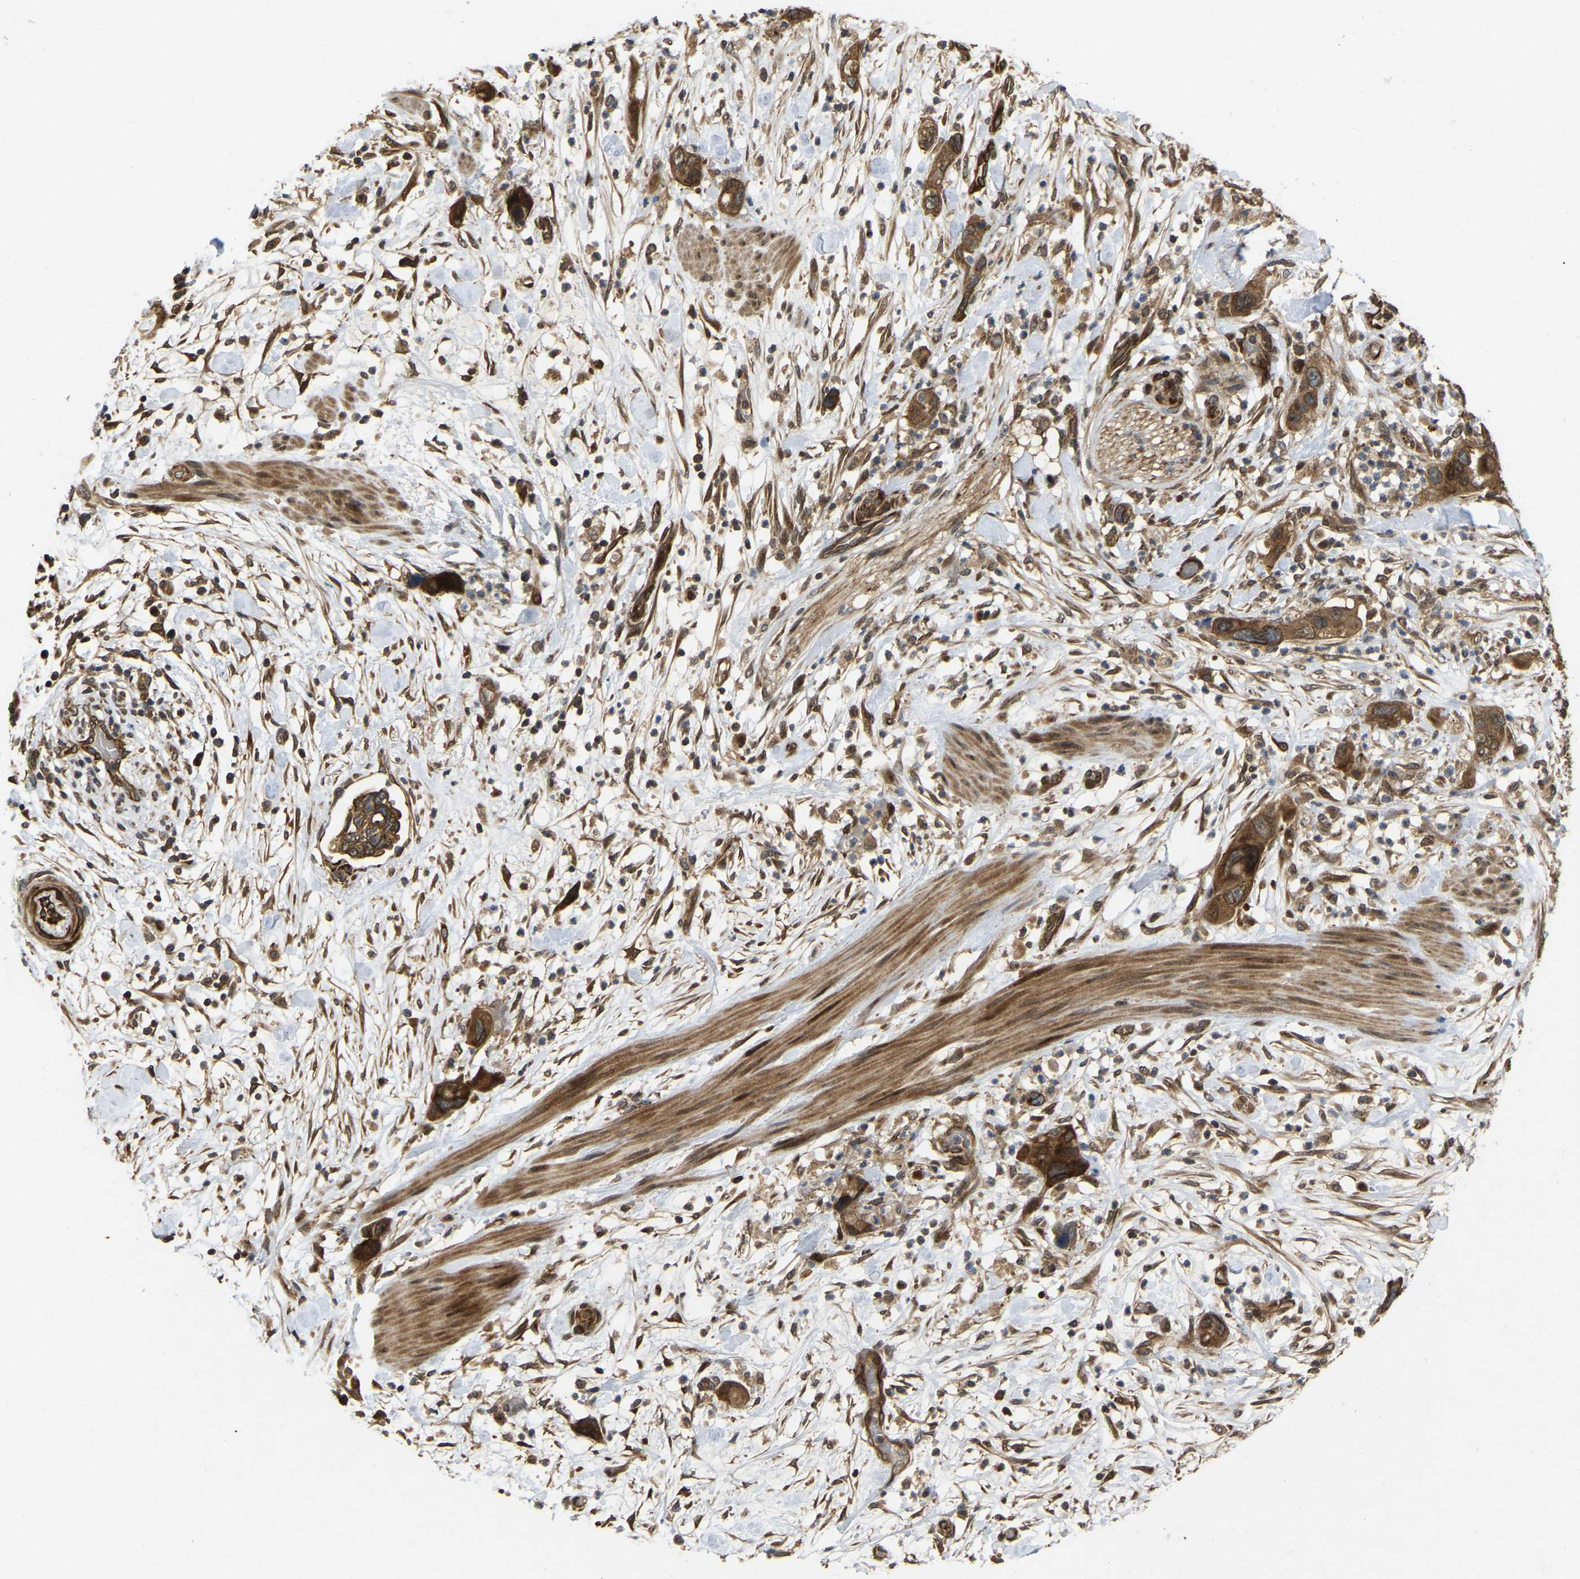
{"staining": {"intensity": "strong", "quantity": ">75%", "location": "cytoplasmic/membranous,nuclear"}, "tissue": "pancreatic cancer", "cell_type": "Tumor cells", "image_type": "cancer", "snomed": [{"axis": "morphology", "description": "Adenocarcinoma, NOS"}, {"axis": "topography", "description": "Pancreas"}], "caption": "This histopathology image displays IHC staining of pancreatic adenocarcinoma, with high strong cytoplasmic/membranous and nuclear positivity in about >75% of tumor cells.", "gene": "KIAA1549", "patient": {"sex": "female", "age": 71}}